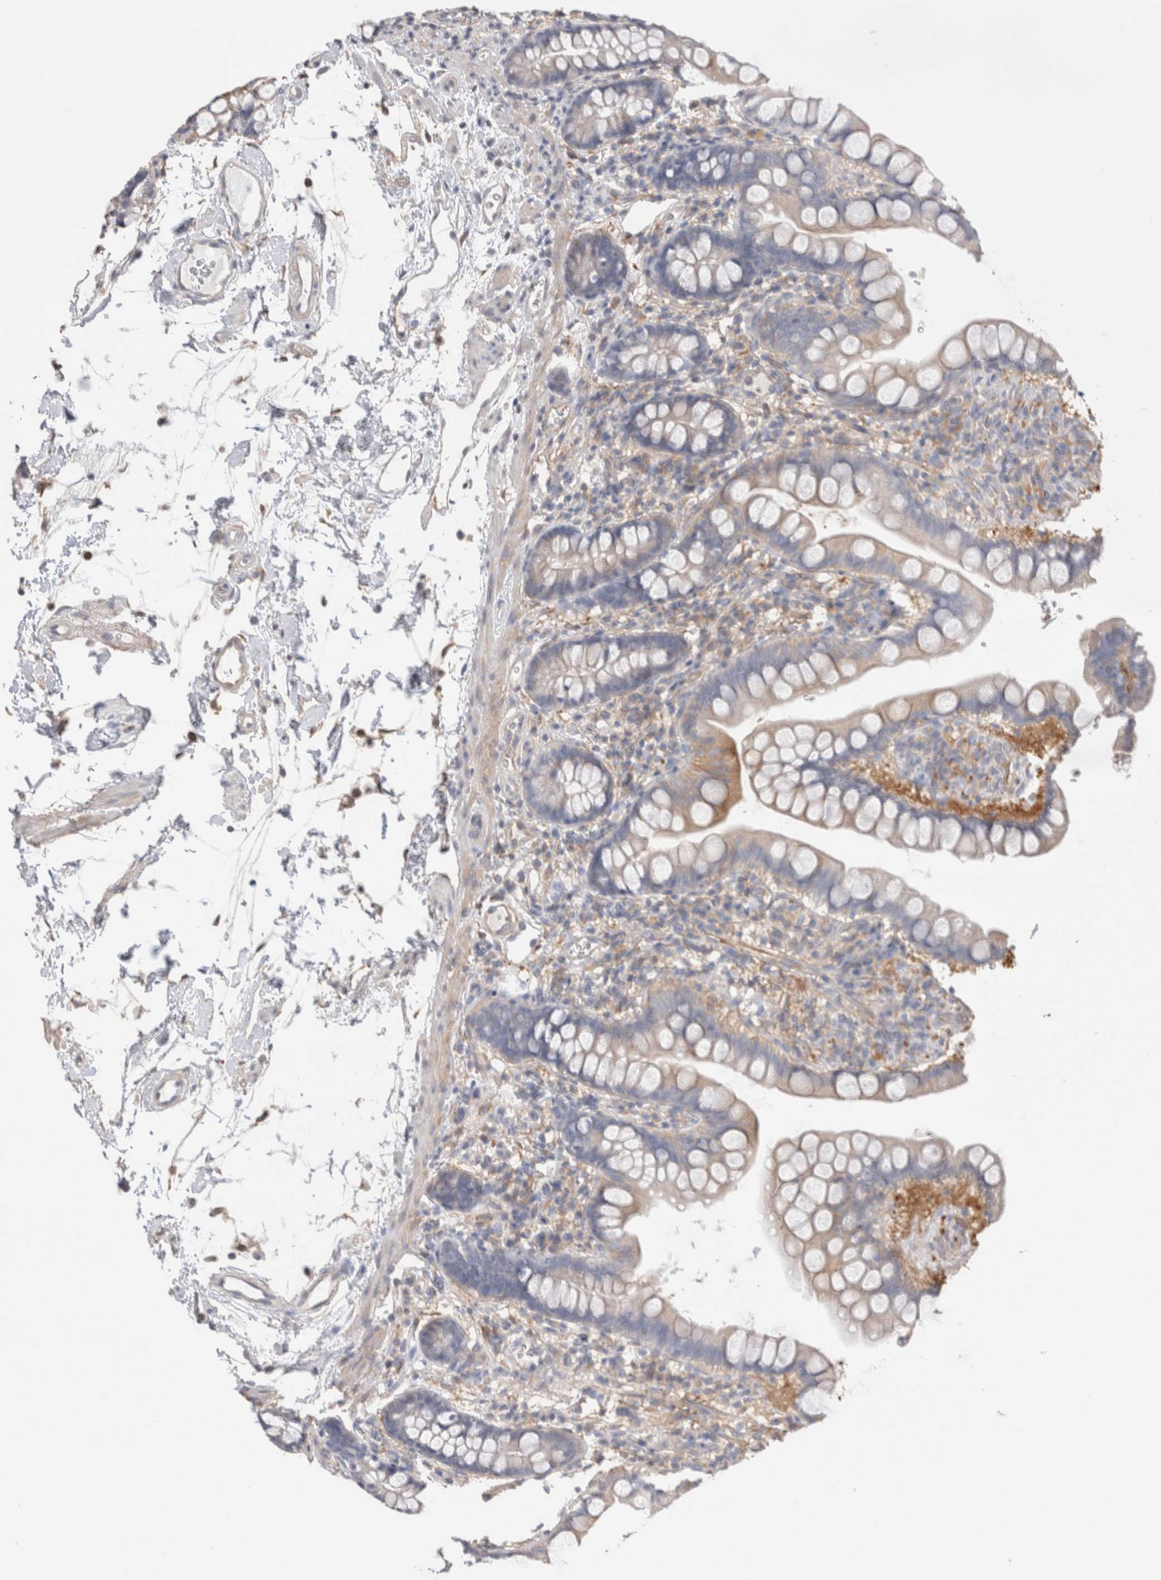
{"staining": {"intensity": "weak", "quantity": "<25%", "location": "cytoplasmic/membranous"}, "tissue": "small intestine", "cell_type": "Glandular cells", "image_type": "normal", "snomed": [{"axis": "morphology", "description": "Normal tissue, NOS"}, {"axis": "topography", "description": "Small intestine"}], "caption": "Immunohistochemical staining of benign small intestine demonstrates no significant positivity in glandular cells.", "gene": "CAPN2", "patient": {"sex": "female", "age": 84}}